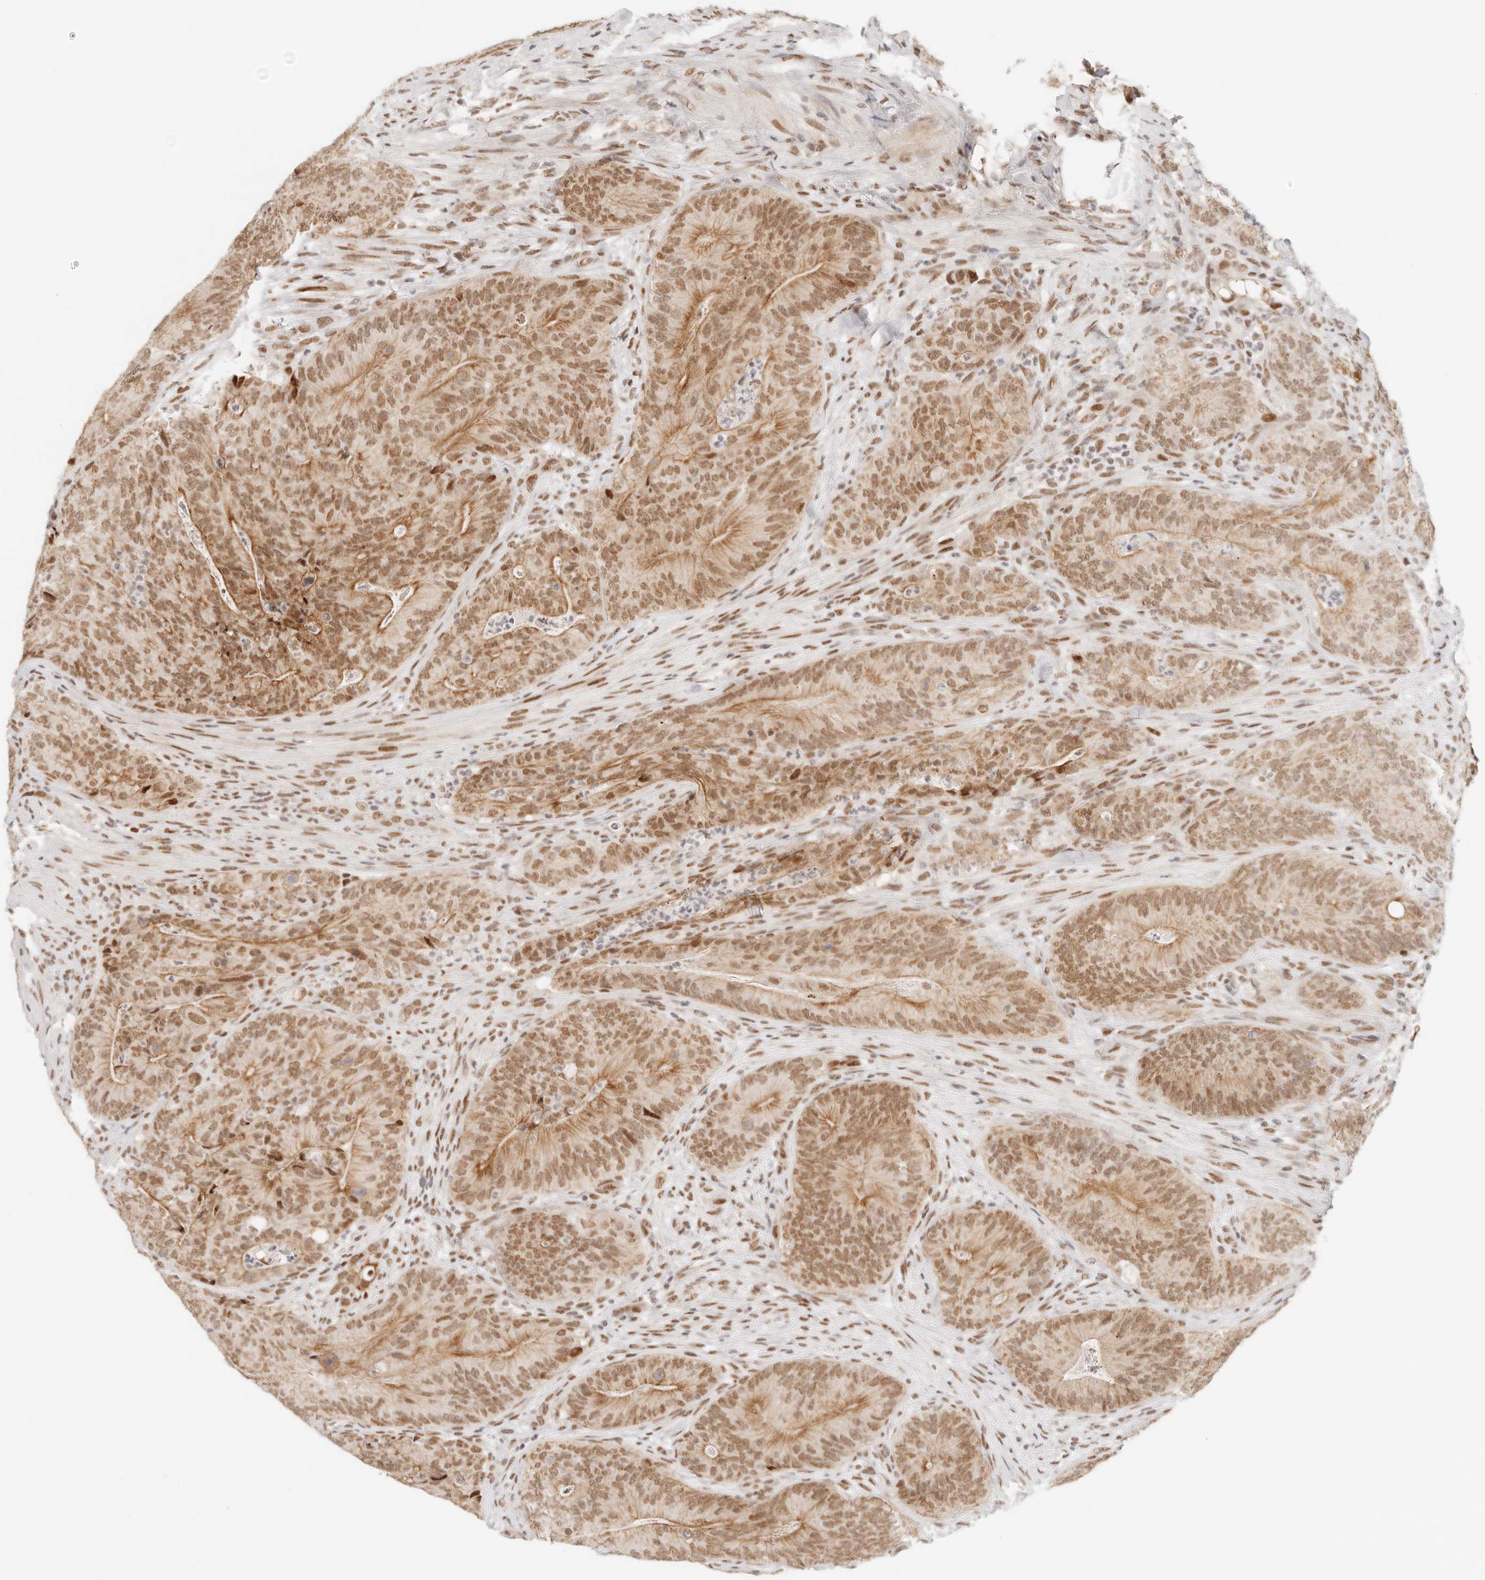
{"staining": {"intensity": "moderate", "quantity": ">75%", "location": "cytoplasmic/membranous,nuclear"}, "tissue": "colorectal cancer", "cell_type": "Tumor cells", "image_type": "cancer", "snomed": [{"axis": "morphology", "description": "Normal tissue, NOS"}, {"axis": "topography", "description": "Colon"}], "caption": "Tumor cells display moderate cytoplasmic/membranous and nuclear positivity in about >75% of cells in colorectal cancer. Nuclei are stained in blue.", "gene": "HOXC5", "patient": {"sex": "female", "age": 82}}